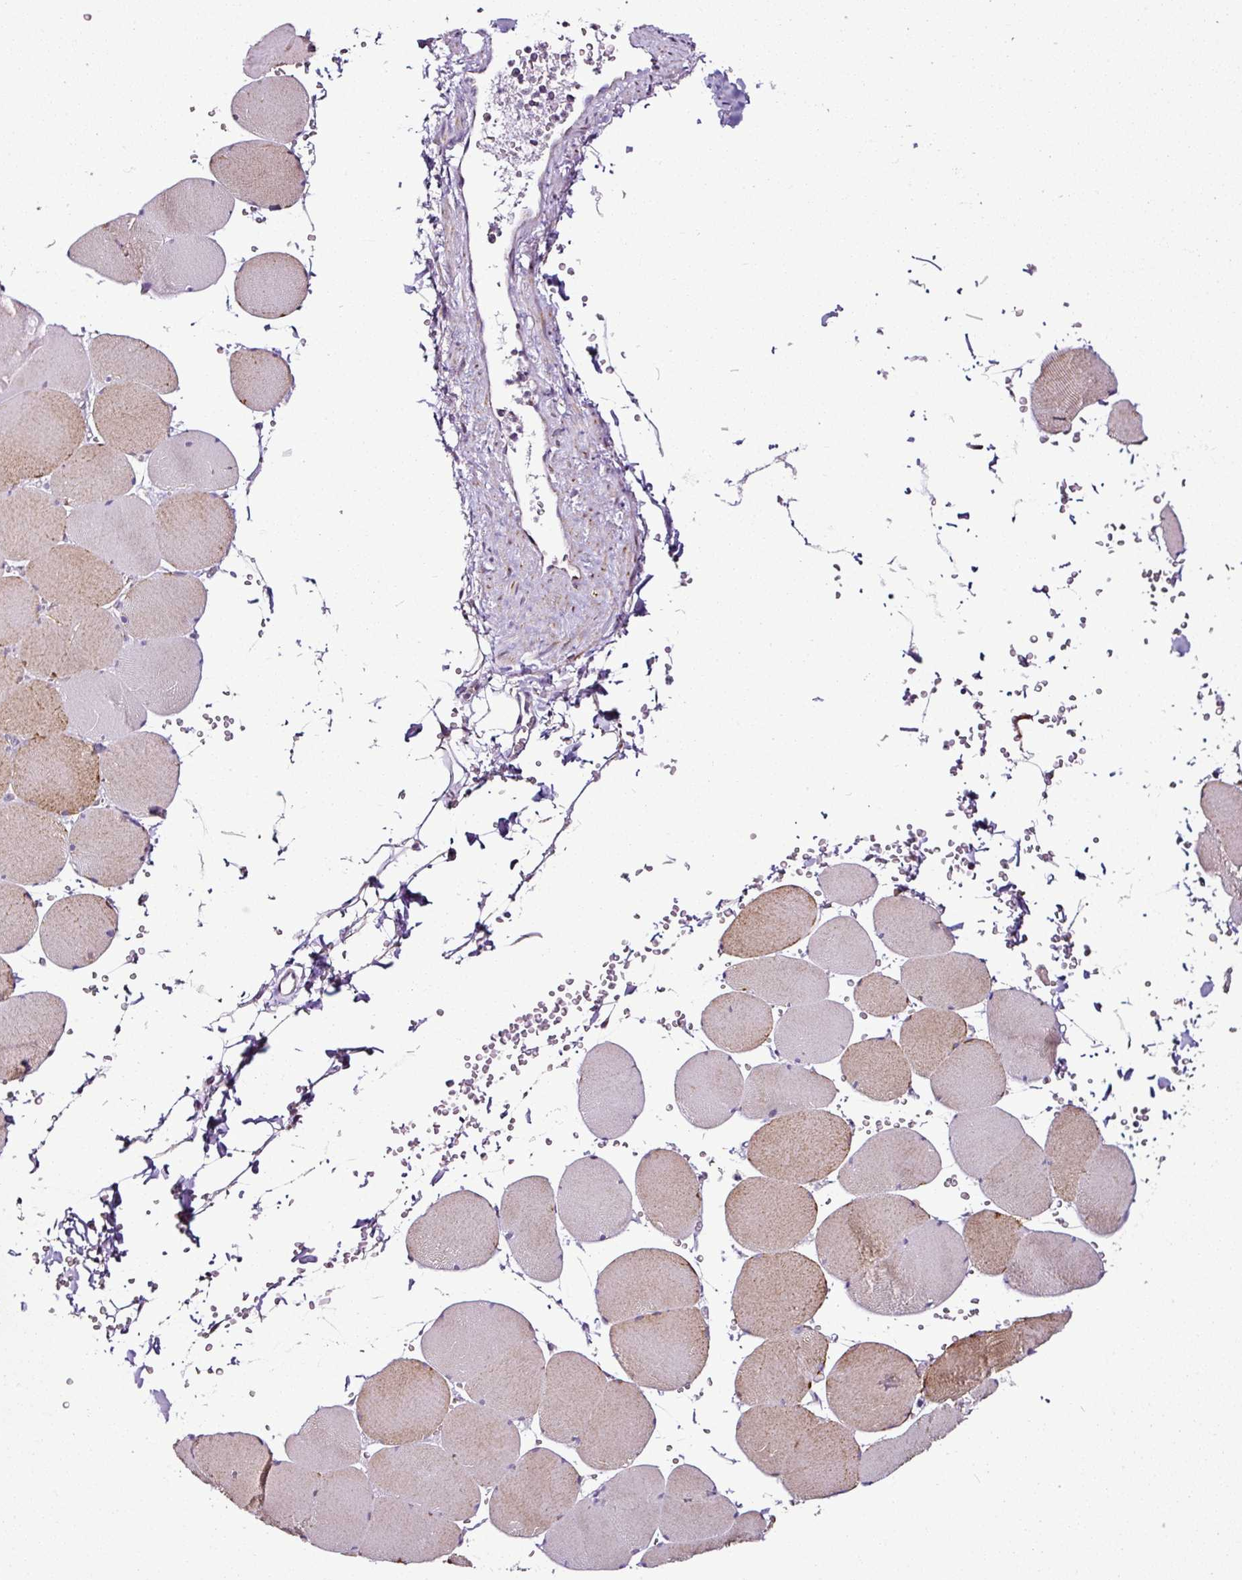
{"staining": {"intensity": "moderate", "quantity": "25%-75%", "location": "cytoplasmic/membranous"}, "tissue": "skeletal muscle", "cell_type": "Myocytes", "image_type": "normal", "snomed": [{"axis": "morphology", "description": "Normal tissue, NOS"}, {"axis": "topography", "description": "Skeletal muscle"}, {"axis": "topography", "description": "Head-Neck"}], "caption": "DAB (3,3'-diaminobenzidine) immunohistochemical staining of benign human skeletal muscle shows moderate cytoplasmic/membranous protein positivity in approximately 25%-75% of myocytes.", "gene": "DPAGT1", "patient": {"sex": "male", "age": 66}}